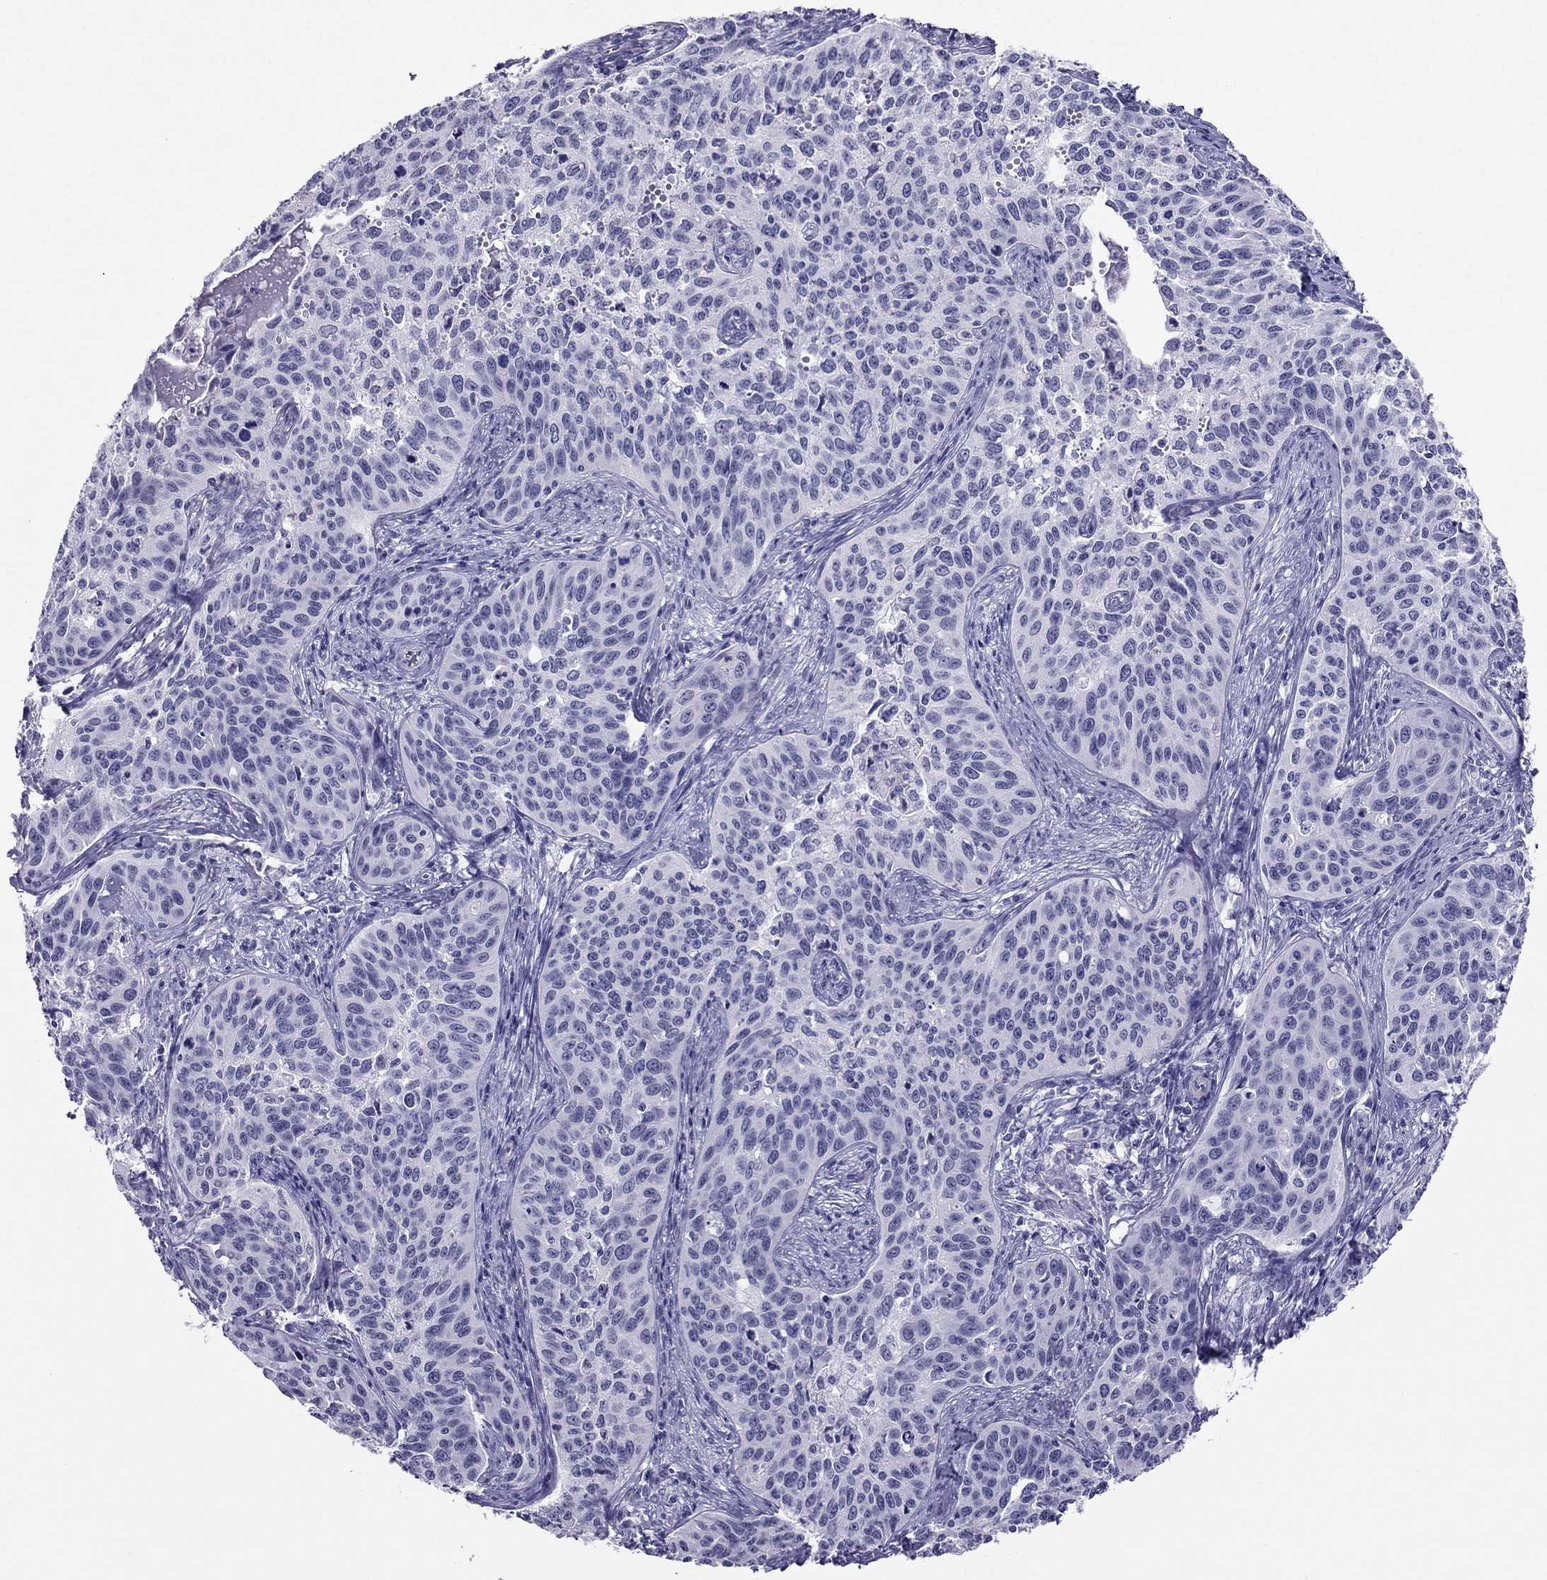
{"staining": {"intensity": "negative", "quantity": "none", "location": "none"}, "tissue": "cervical cancer", "cell_type": "Tumor cells", "image_type": "cancer", "snomed": [{"axis": "morphology", "description": "Squamous cell carcinoma, NOS"}, {"axis": "topography", "description": "Cervix"}], "caption": "Human cervical cancer (squamous cell carcinoma) stained for a protein using immunohistochemistry (IHC) reveals no expression in tumor cells.", "gene": "CROCC2", "patient": {"sex": "female", "age": 31}}